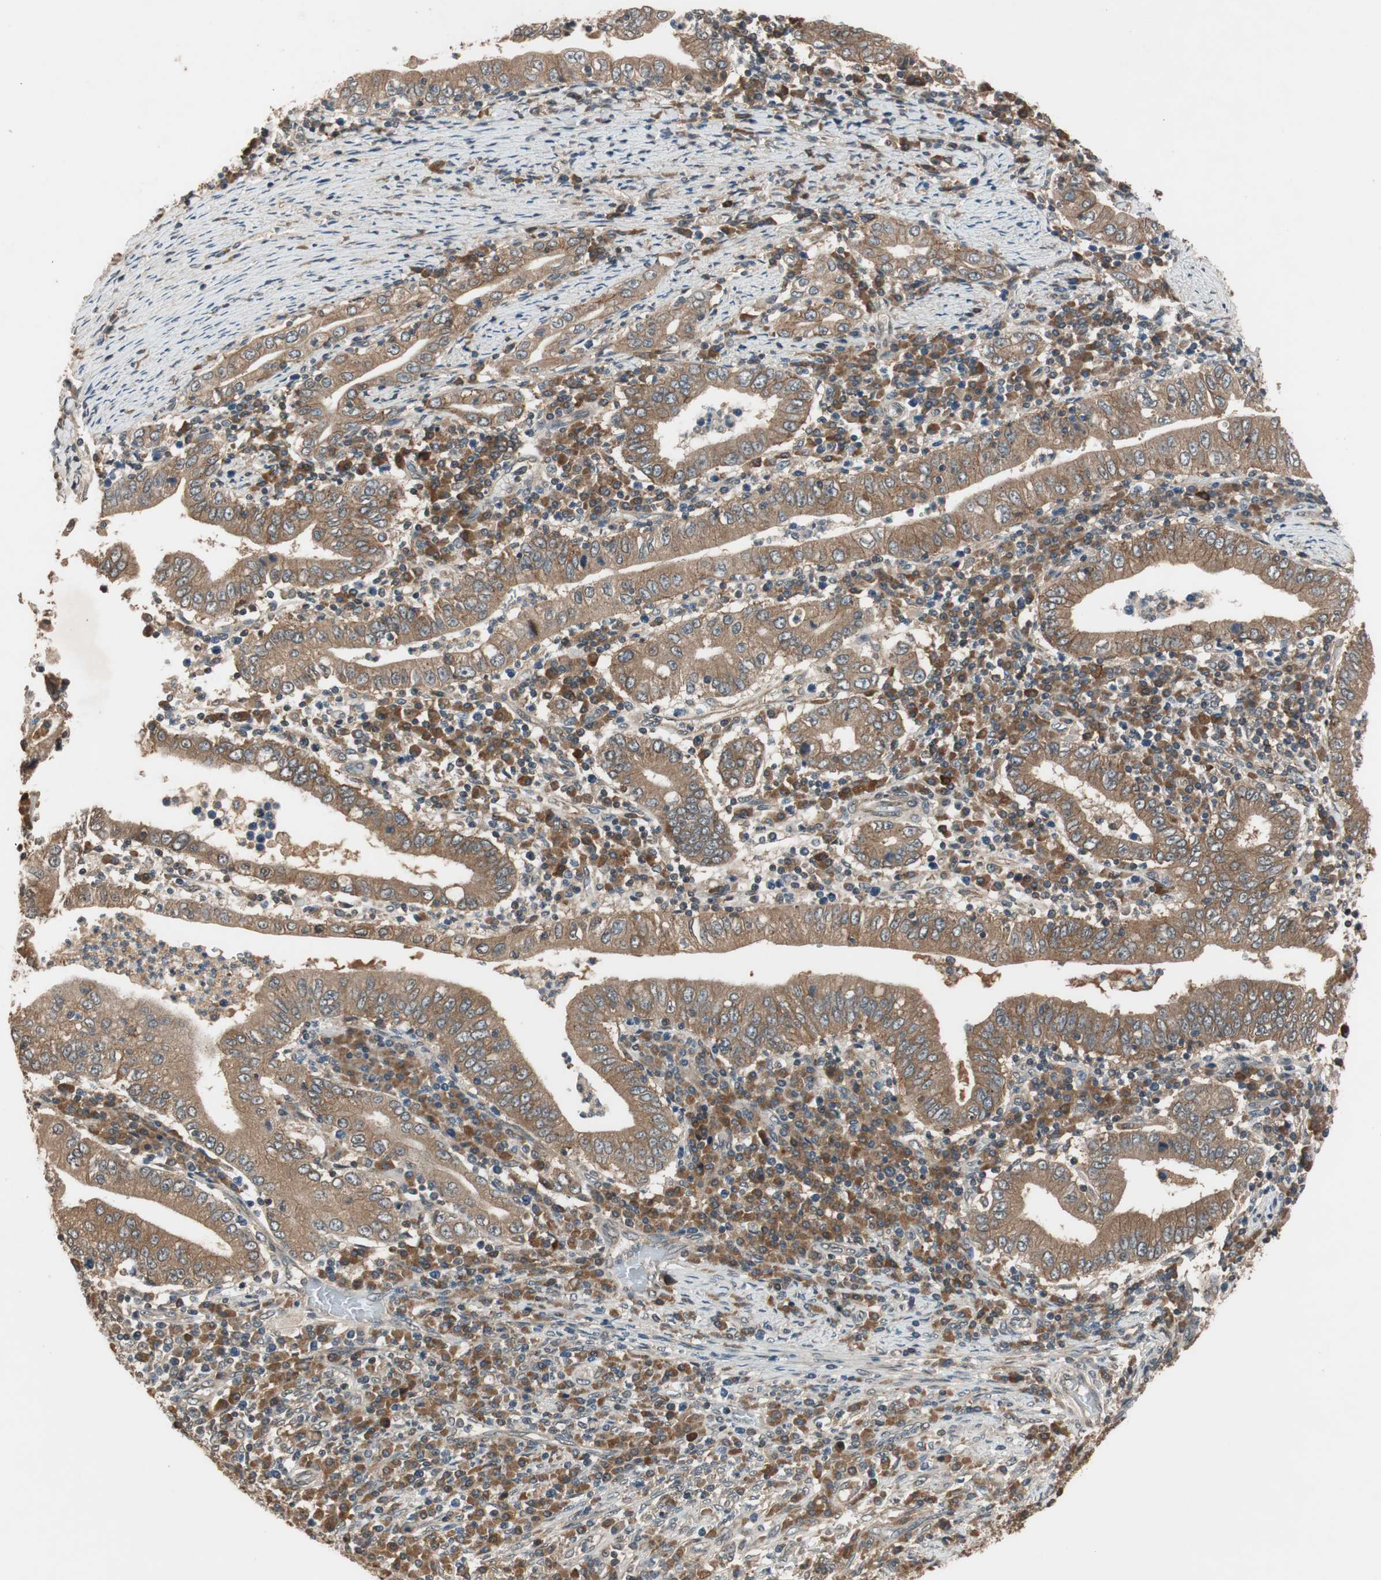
{"staining": {"intensity": "moderate", "quantity": ">75%", "location": "cytoplasmic/membranous"}, "tissue": "stomach cancer", "cell_type": "Tumor cells", "image_type": "cancer", "snomed": [{"axis": "morphology", "description": "Normal tissue, NOS"}, {"axis": "morphology", "description": "Adenocarcinoma, NOS"}, {"axis": "topography", "description": "Esophagus"}, {"axis": "topography", "description": "Stomach, upper"}, {"axis": "topography", "description": "Peripheral nerve tissue"}], "caption": "IHC staining of stomach adenocarcinoma, which exhibits medium levels of moderate cytoplasmic/membranous positivity in about >75% of tumor cells indicating moderate cytoplasmic/membranous protein staining. The staining was performed using DAB (brown) for protein detection and nuclei were counterstained in hematoxylin (blue).", "gene": "TMEM230", "patient": {"sex": "male", "age": 62}}